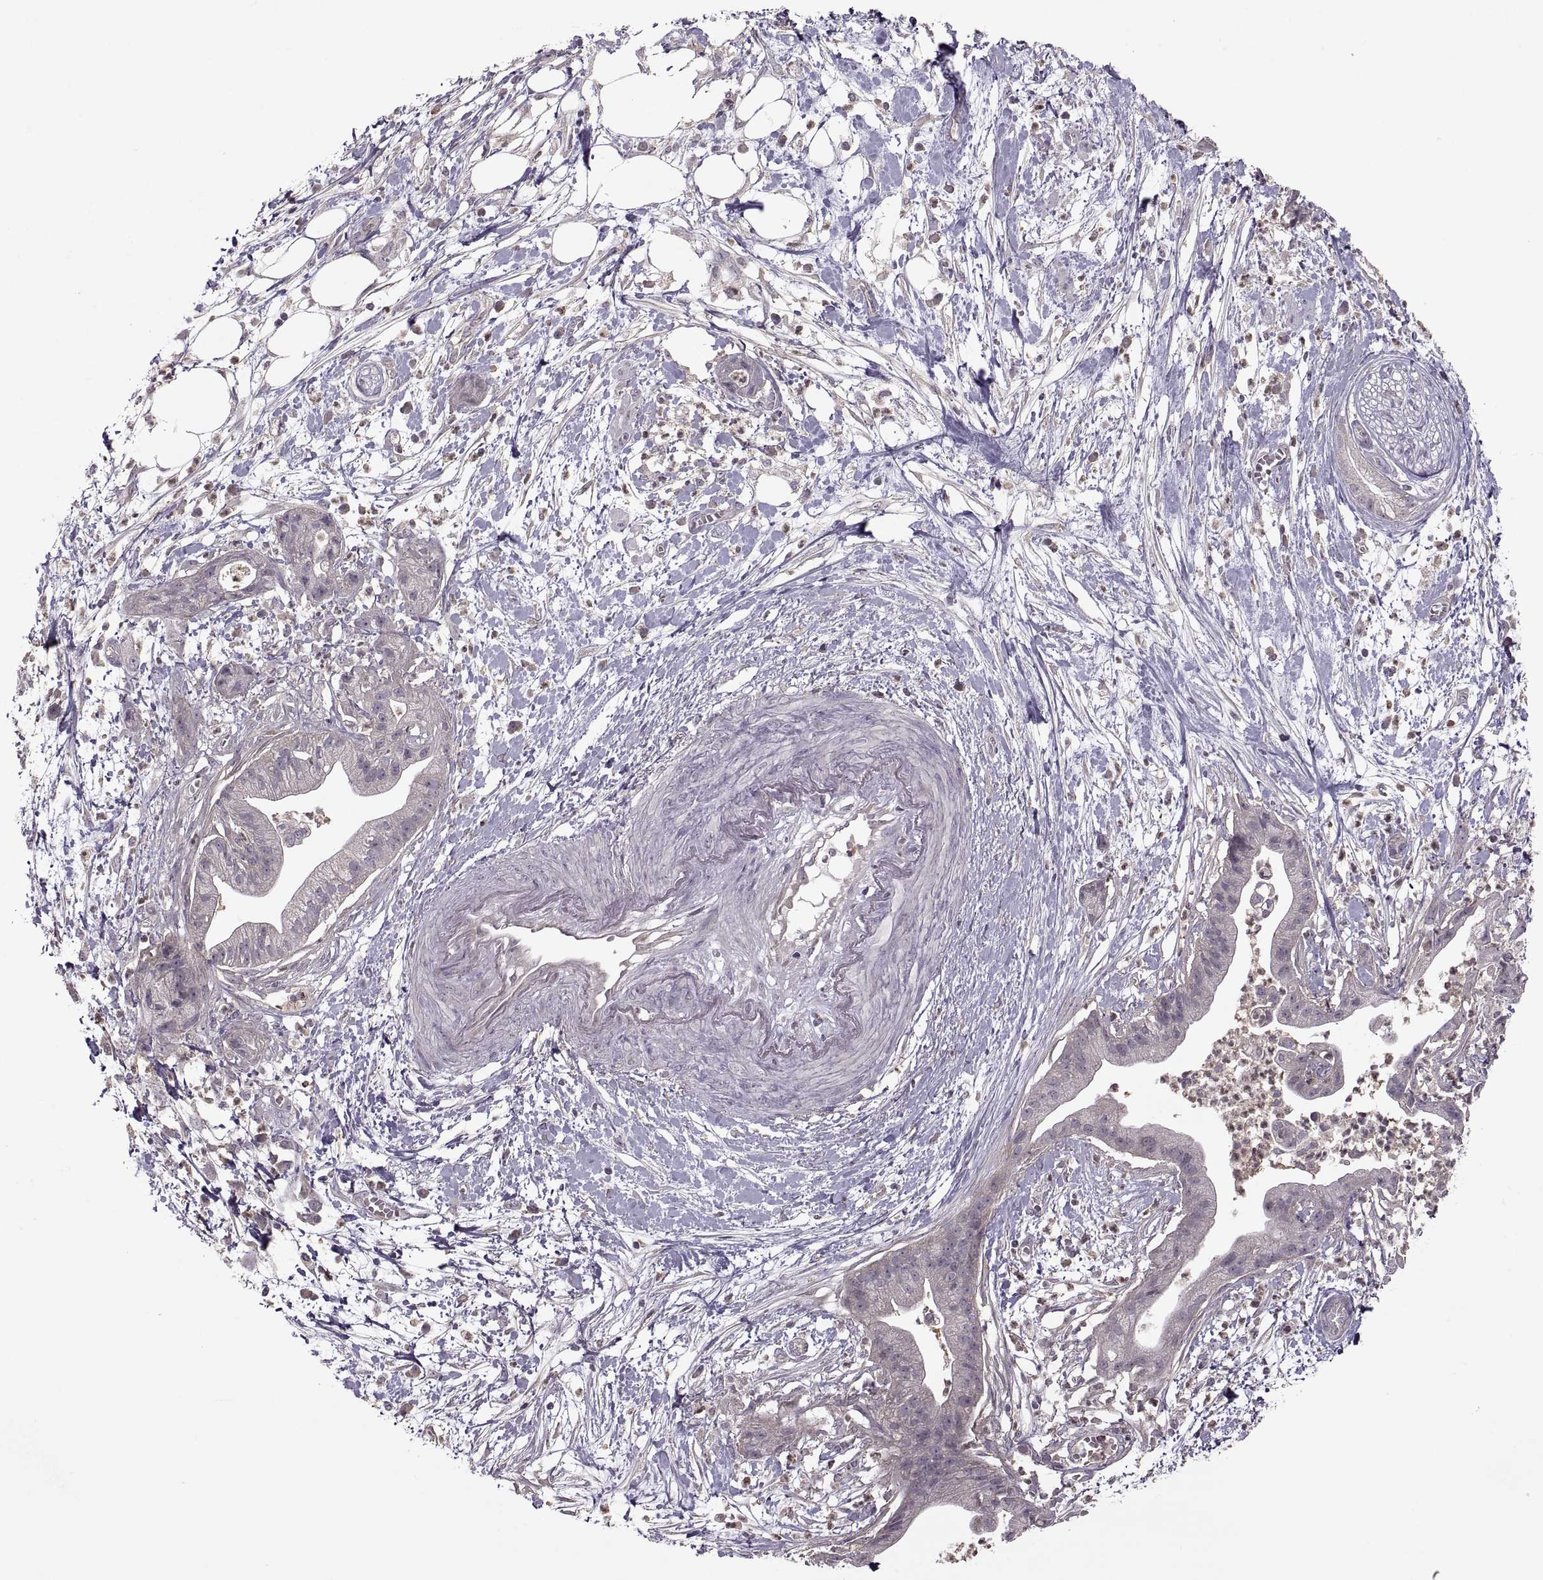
{"staining": {"intensity": "negative", "quantity": "none", "location": "none"}, "tissue": "pancreatic cancer", "cell_type": "Tumor cells", "image_type": "cancer", "snomed": [{"axis": "morphology", "description": "Normal tissue, NOS"}, {"axis": "morphology", "description": "Adenocarcinoma, NOS"}, {"axis": "topography", "description": "Lymph node"}, {"axis": "topography", "description": "Pancreas"}], "caption": "Tumor cells show no significant staining in pancreatic cancer.", "gene": "PIERCE1", "patient": {"sex": "female", "age": 58}}